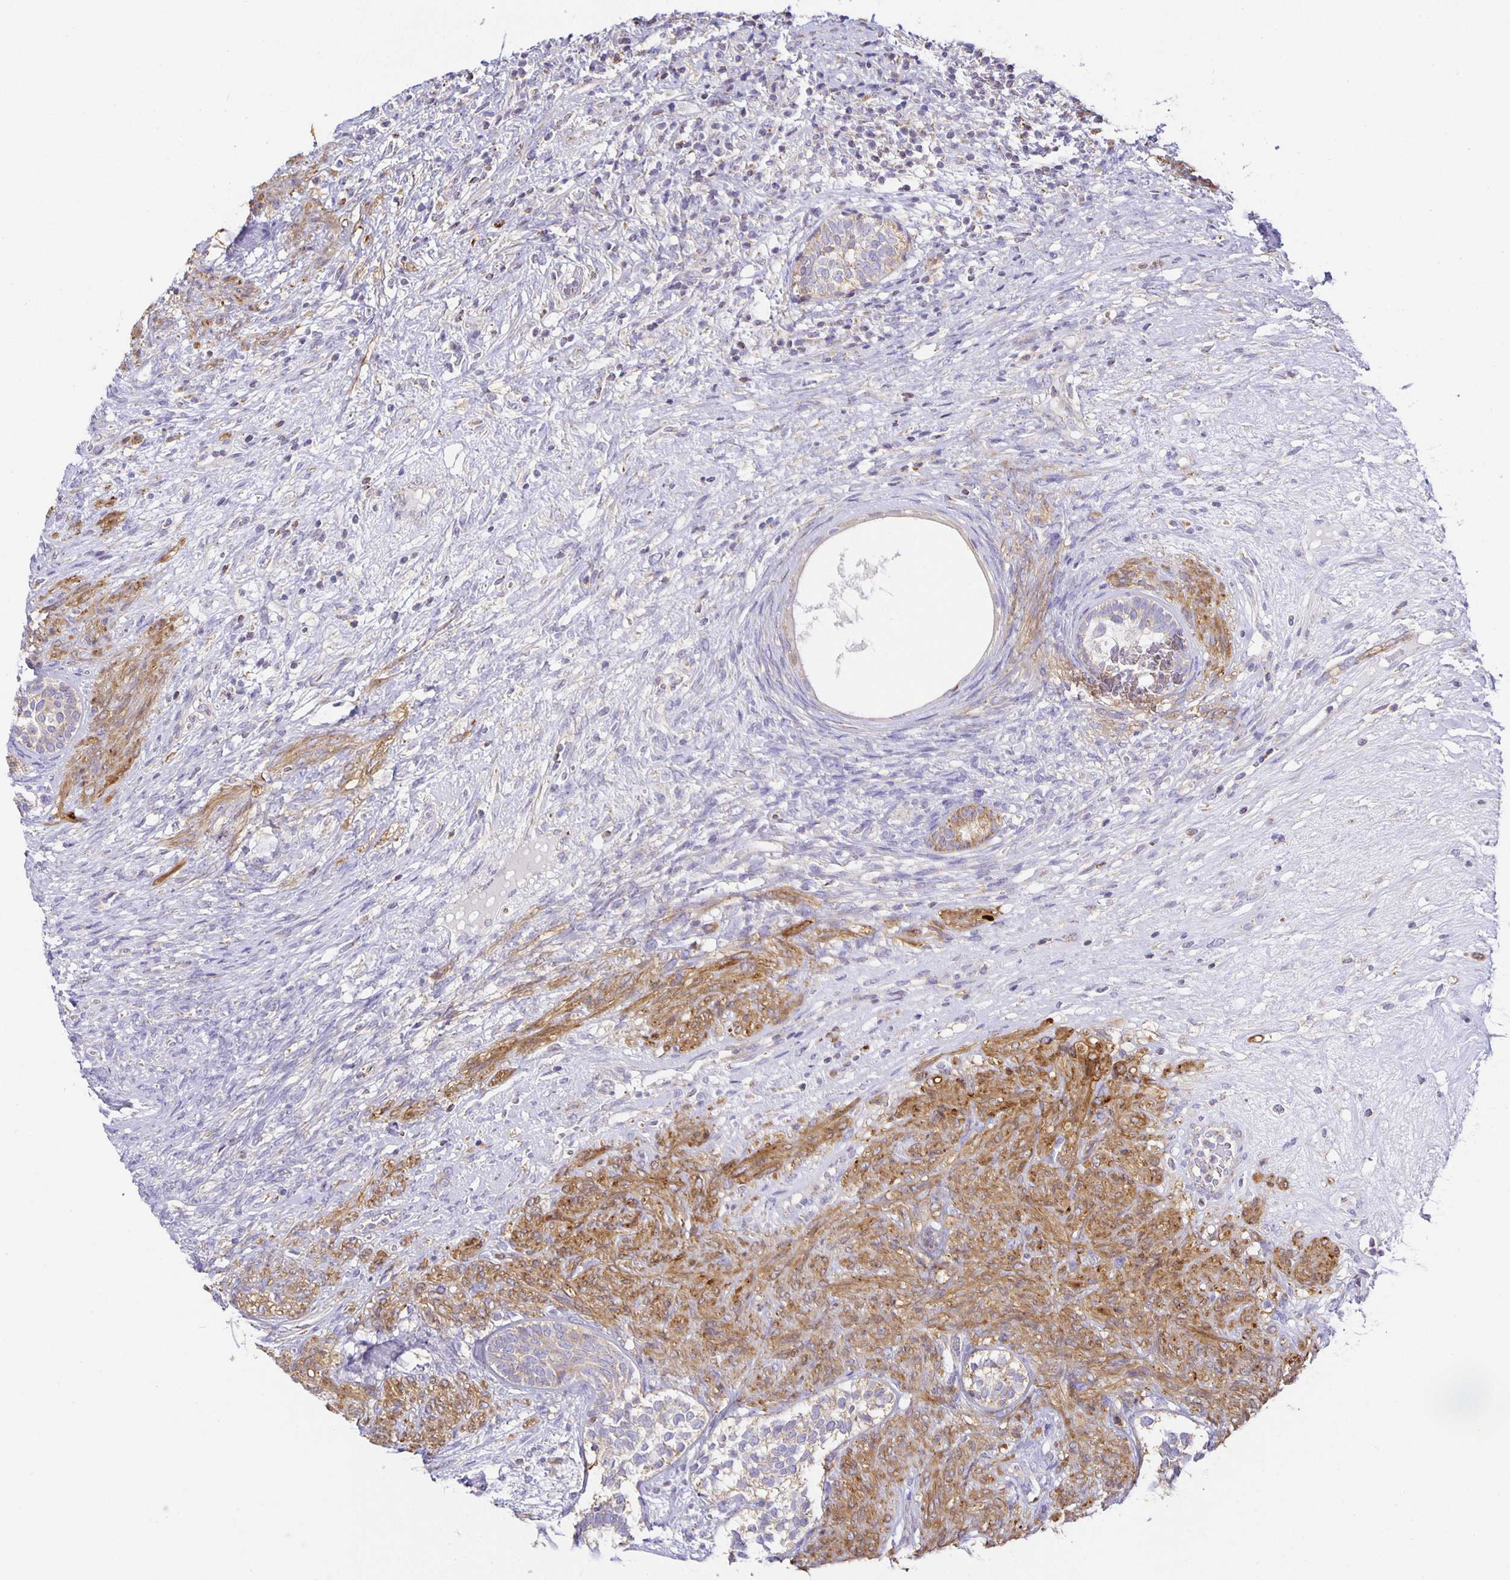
{"staining": {"intensity": "moderate", "quantity": "<25%", "location": "cytoplasmic/membranous"}, "tissue": "testis cancer", "cell_type": "Tumor cells", "image_type": "cancer", "snomed": [{"axis": "morphology", "description": "Seminoma, NOS"}, {"axis": "morphology", "description": "Carcinoma, Embryonal, NOS"}, {"axis": "topography", "description": "Testis"}], "caption": "Immunohistochemistry (IHC) staining of seminoma (testis), which reveals low levels of moderate cytoplasmic/membranous expression in about <25% of tumor cells indicating moderate cytoplasmic/membranous protein staining. The staining was performed using DAB (brown) for protein detection and nuclei were counterstained in hematoxylin (blue).", "gene": "FLRT3", "patient": {"sex": "male", "age": 41}}